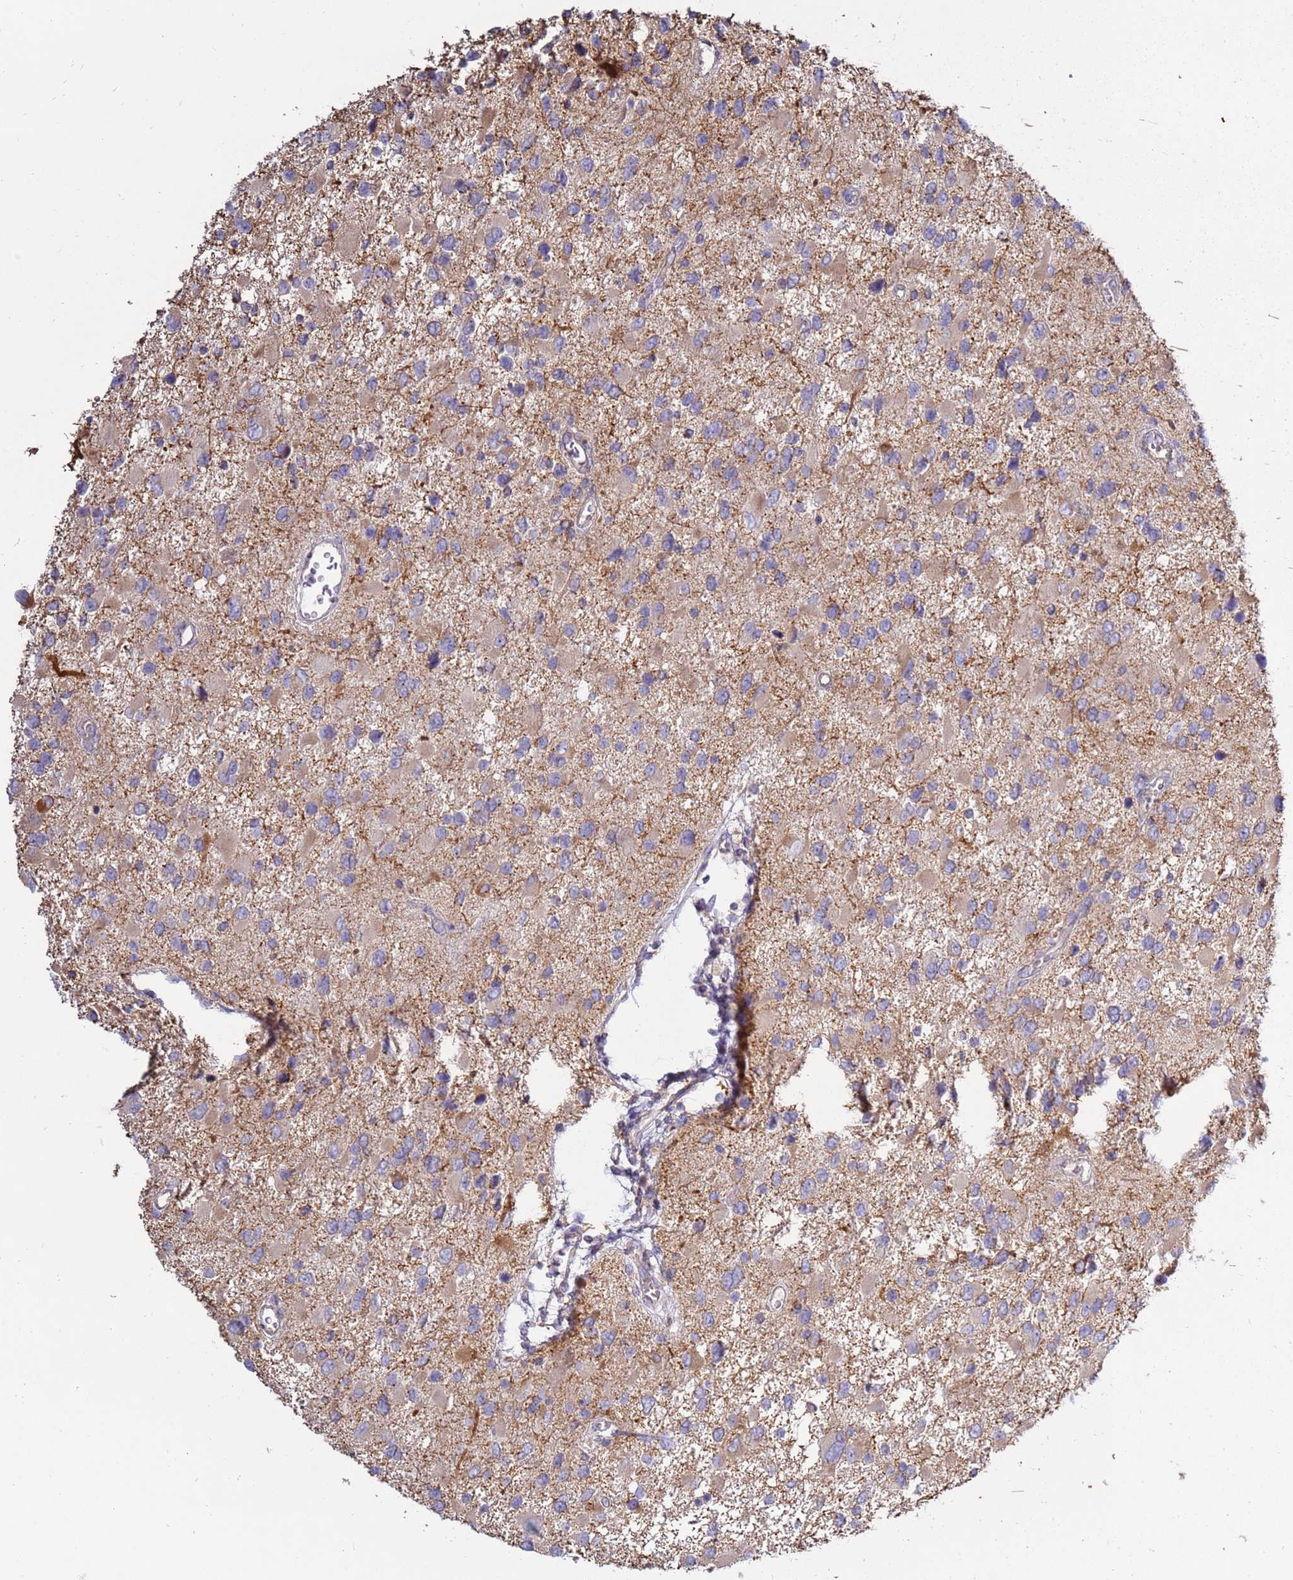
{"staining": {"intensity": "negative", "quantity": "none", "location": "none"}, "tissue": "glioma", "cell_type": "Tumor cells", "image_type": "cancer", "snomed": [{"axis": "morphology", "description": "Glioma, malignant, High grade"}, {"axis": "topography", "description": "Brain"}], "caption": "IHC of glioma displays no staining in tumor cells. Brightfield microscopy of immunohistochemistry stained with DAB (3,3'-diaminobenzidine) (brown) and hematoxylin (blue), captured at high magnification.", "gene": "TRAPPC4", "patient": {"sex": "male", "age": 53}}